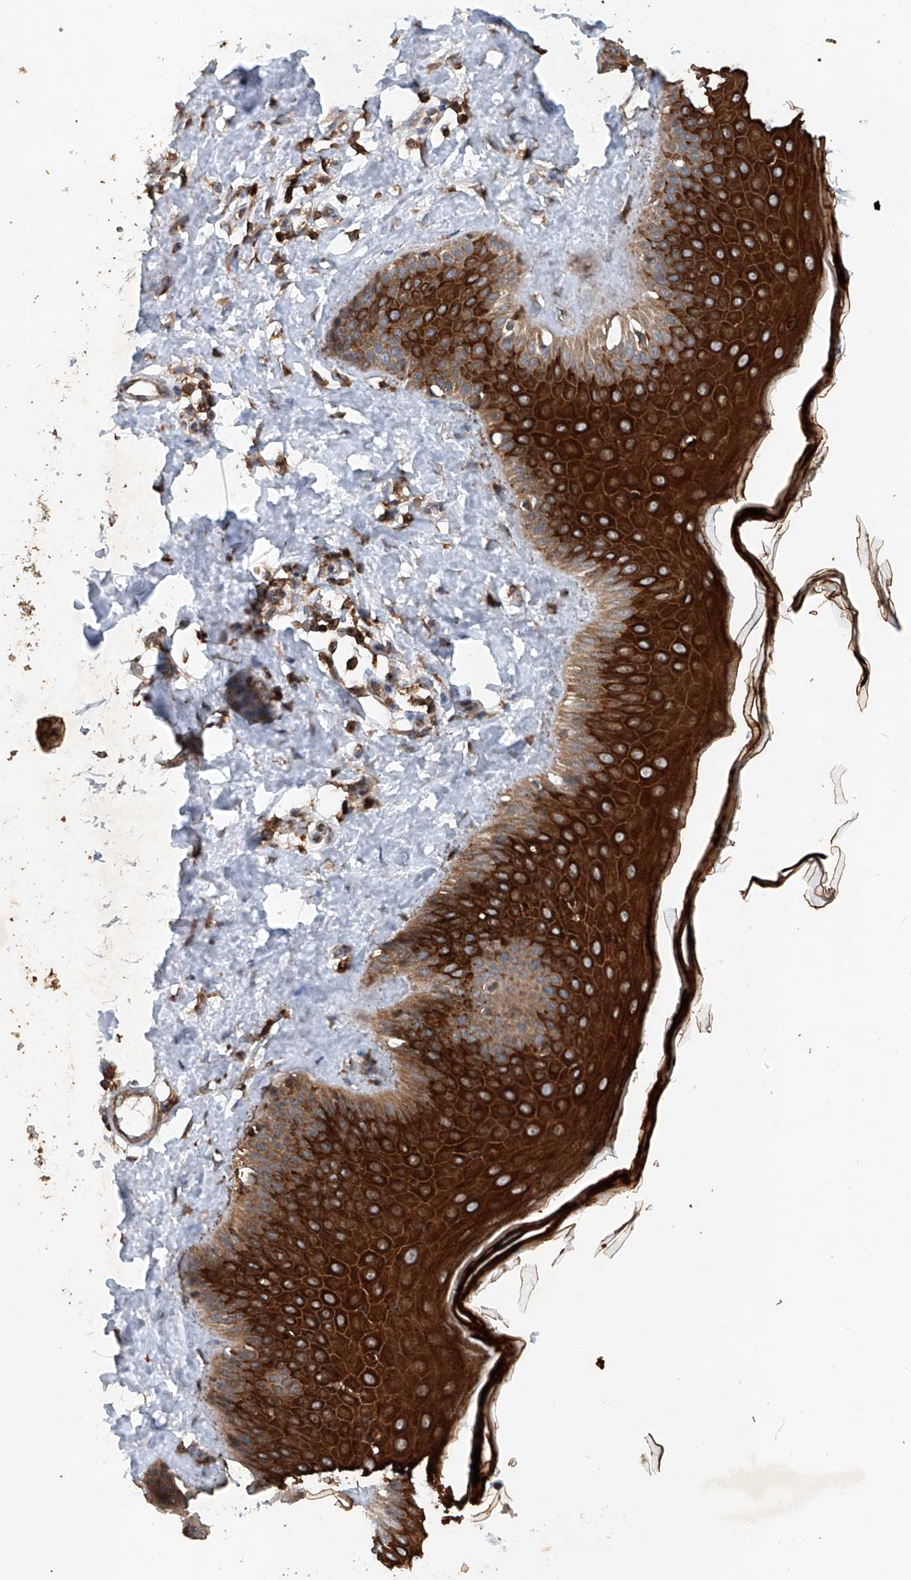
{"staining": {"intensity": "moderate", "quantity": ">75%", "location": "cytoplasmic/membranous"}, "tissue": "skin", "cell_type": "Fibroblasts", "image_type": "normal", "snomed": [{"axis": "morphology", "description": "Normal tissue, NOS"}, {"axis": "topography", "description": "Skin"}], "caption": "Immunohistochemistry staining of normal skin, which displays medium levels of moderate cytoplasmic/membranous staining in approximately >75% of fibroblasts indicating moderate cytoplasmic/membranous protein positivity. The staining was performed using DAB (3,3'-diaminobenzidine) (brown) for protein detection and nuclei were counterstained in hematoxylin (blue).", "gene": "CEP85L", "patient": {"sex": "male", "age": 52}}